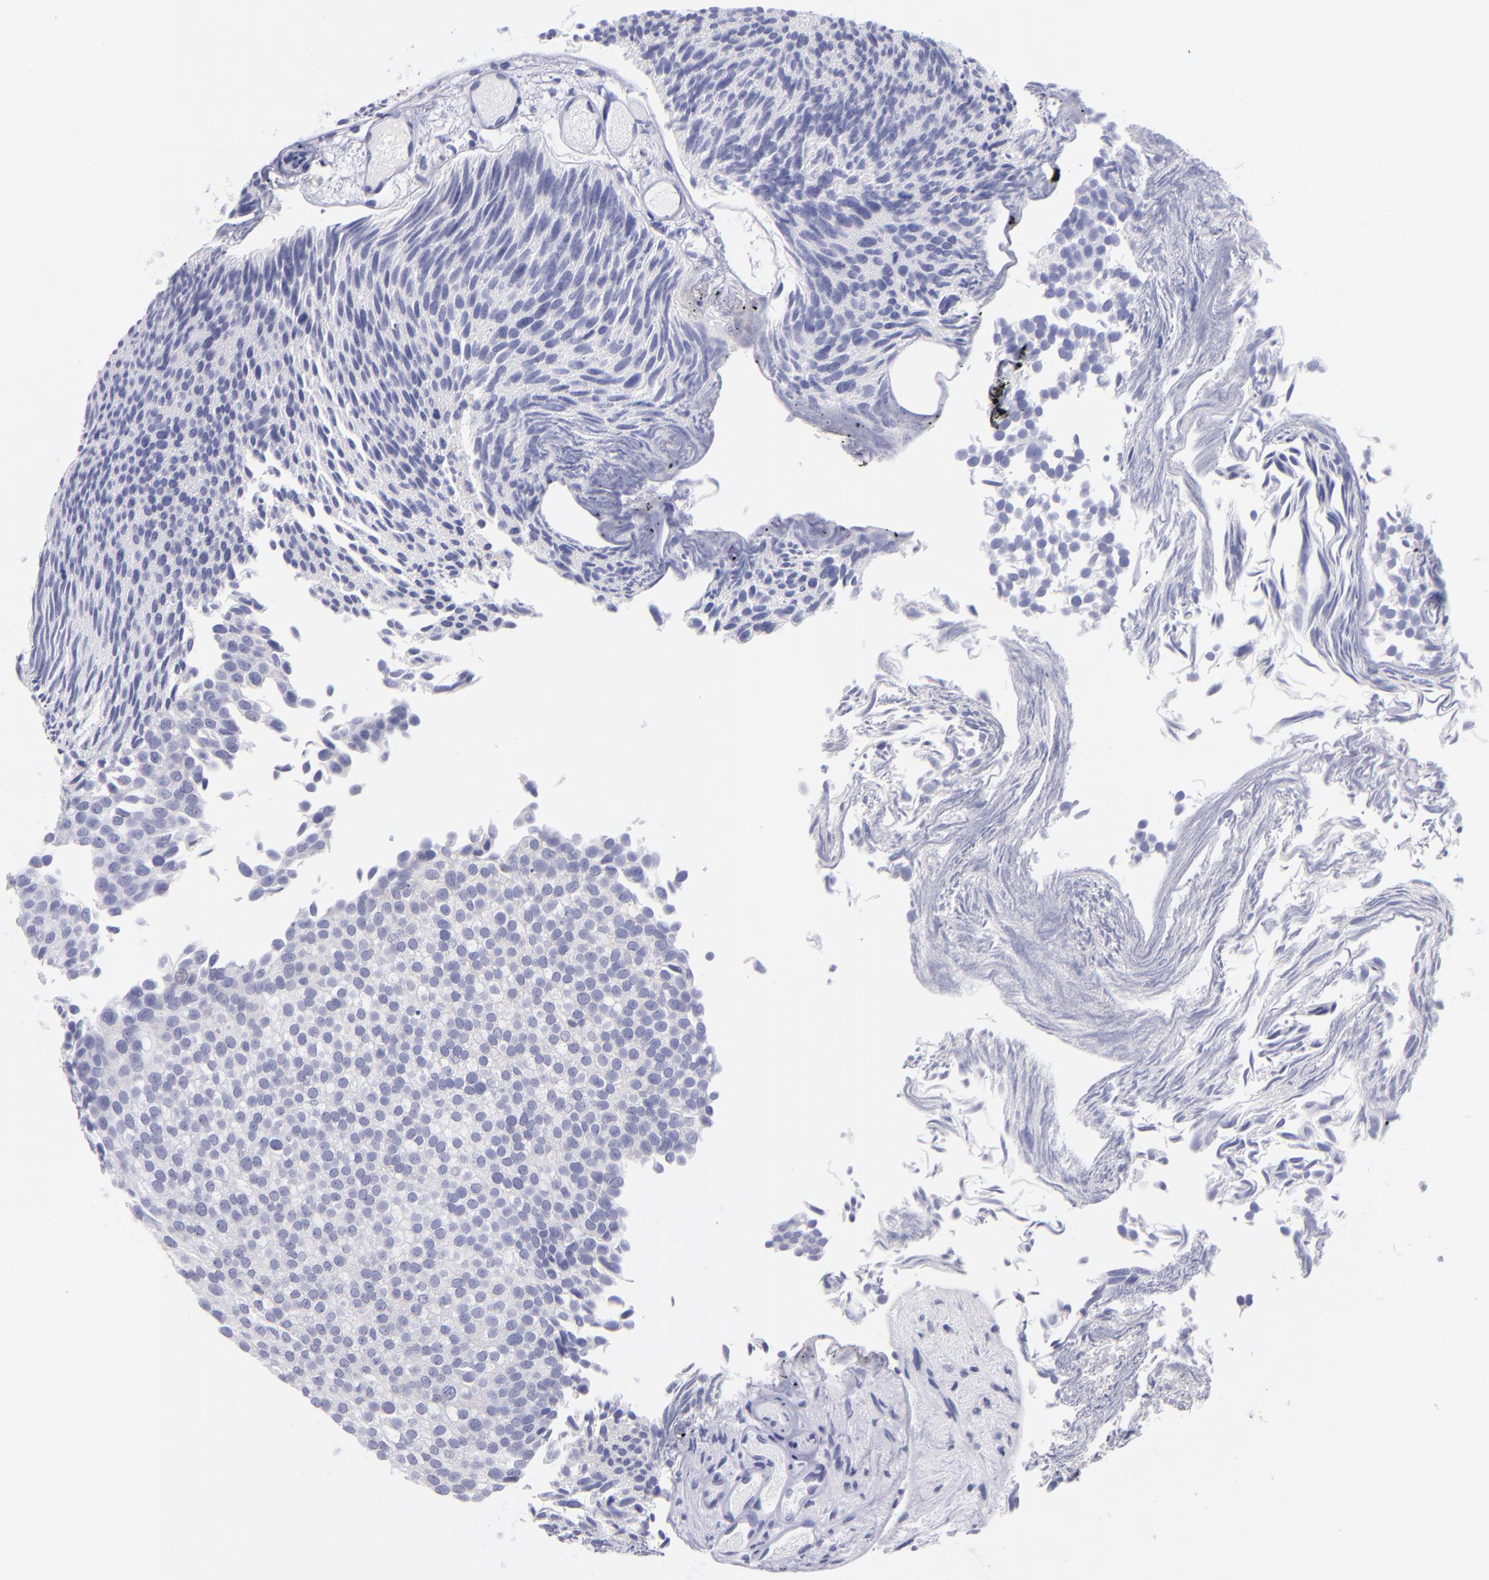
{"staining": {"intensity": "negative", "quantity": "none", "location": "none"}, "tissue": "urothelial cancer", "cell_type": "Tumor cells", "image_type": "cancer", "snomed": [{"axis": "morphology", "description": "Urothelial carcinoma, Low grade"}, {"axis": "topography", "description": "Urinary bladder"}], "caption": "High magnification brightfield microscopy of urothelial cancer stained with DAB (brown) and counterstained with hematoxylin (blue): tumor cells show no significant positivity.", "gene": "CD82", "patient": {"sex": "male", "age": 84}}